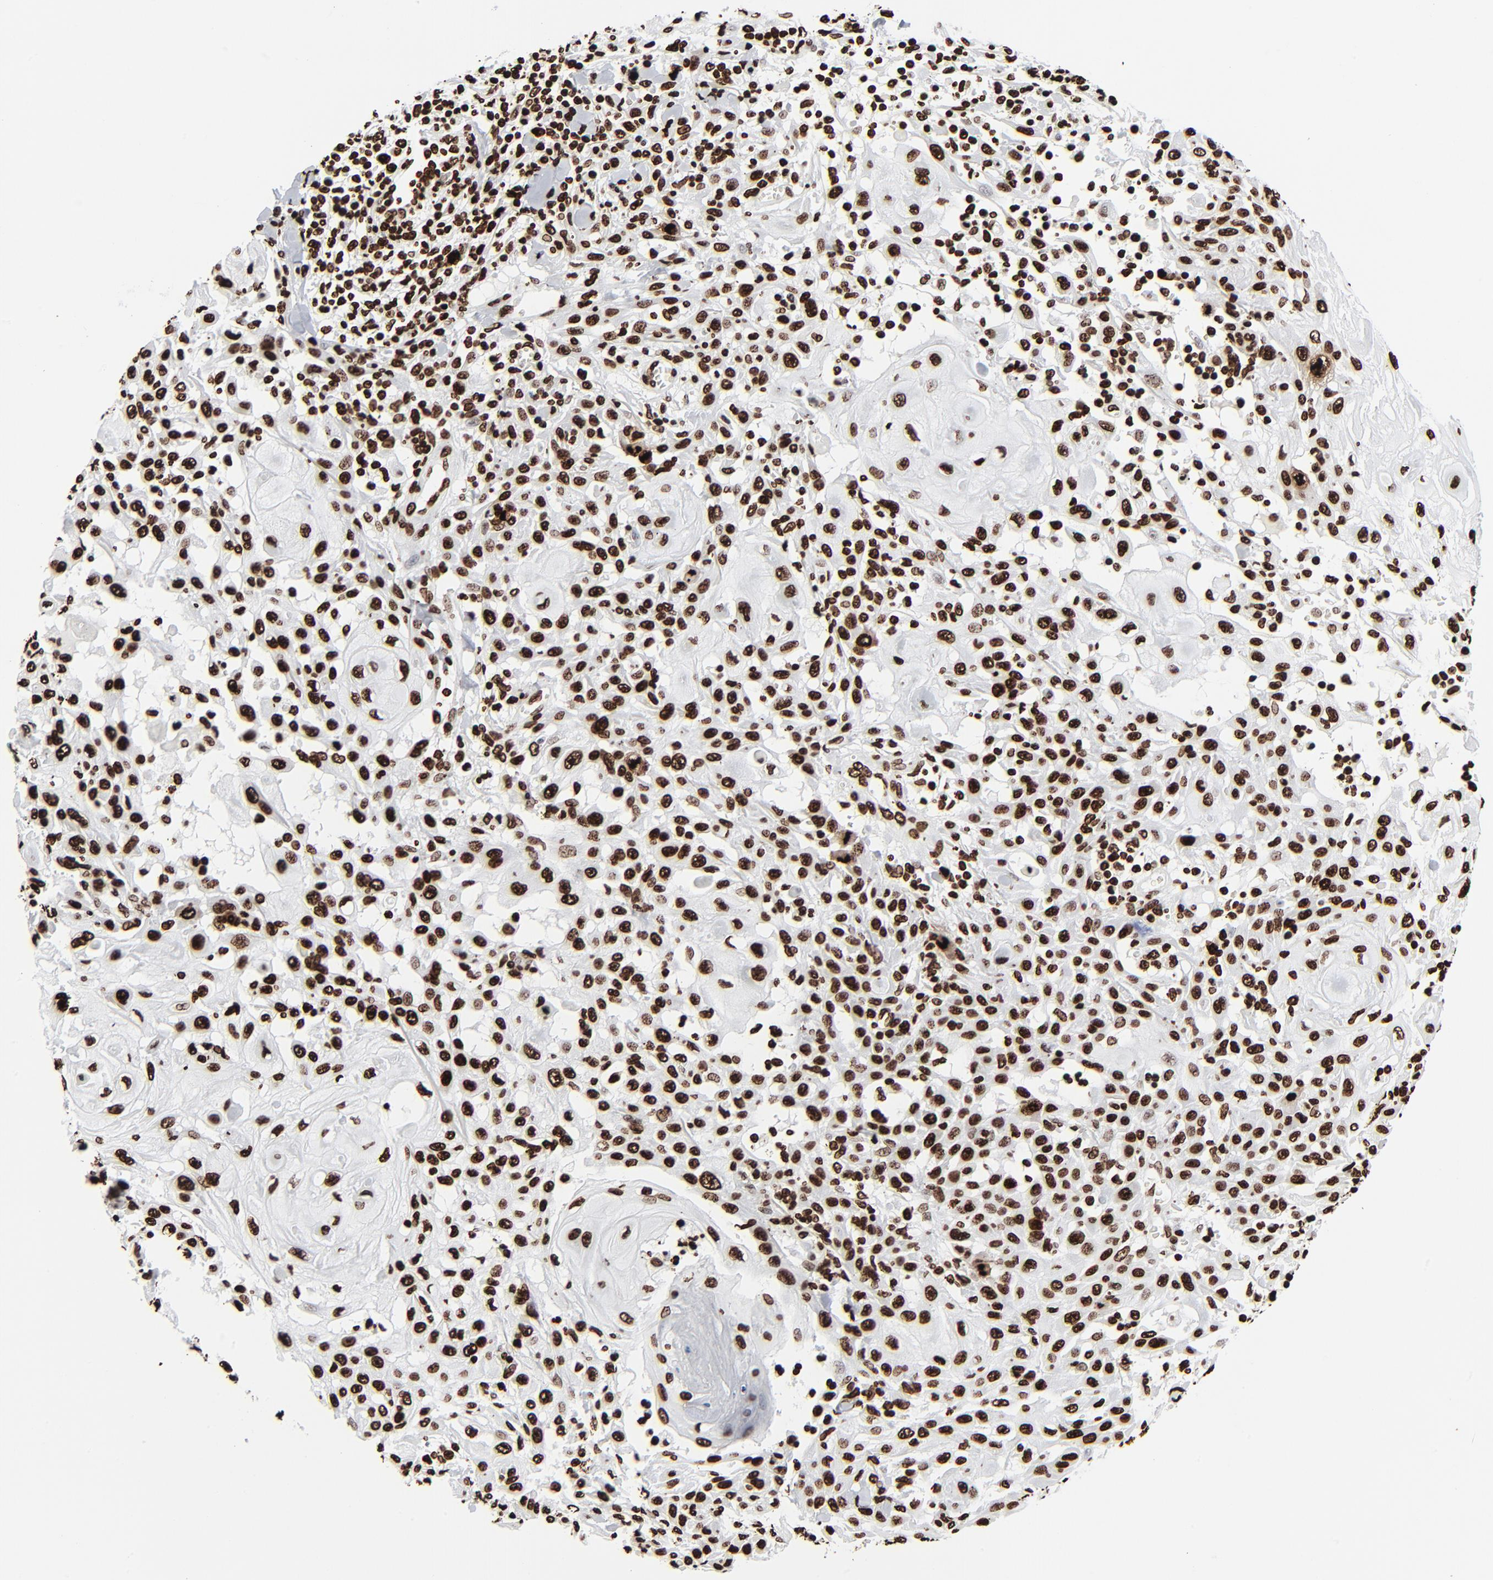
{"staining": {"intensity": "strong", "quantity": ">75%", "location": "nuclear"}, "tissue": "skin cancer", "cell_type": "Tumor cells", "image_type": "cancer", "snomed": [{"axis": "morphology", "description": "Squamous cell carcinoma, NOS"}, {"axis": "topography", "description": "Skin"}], "caption": "This is an image of immunohistochemistry (IHC) staining of skin squamous cell carcinoma, which shows strong positivity in the nuclear of tumor cells.", "gene": "H3-4", "patient": {"sex": "male", "age": 24}}